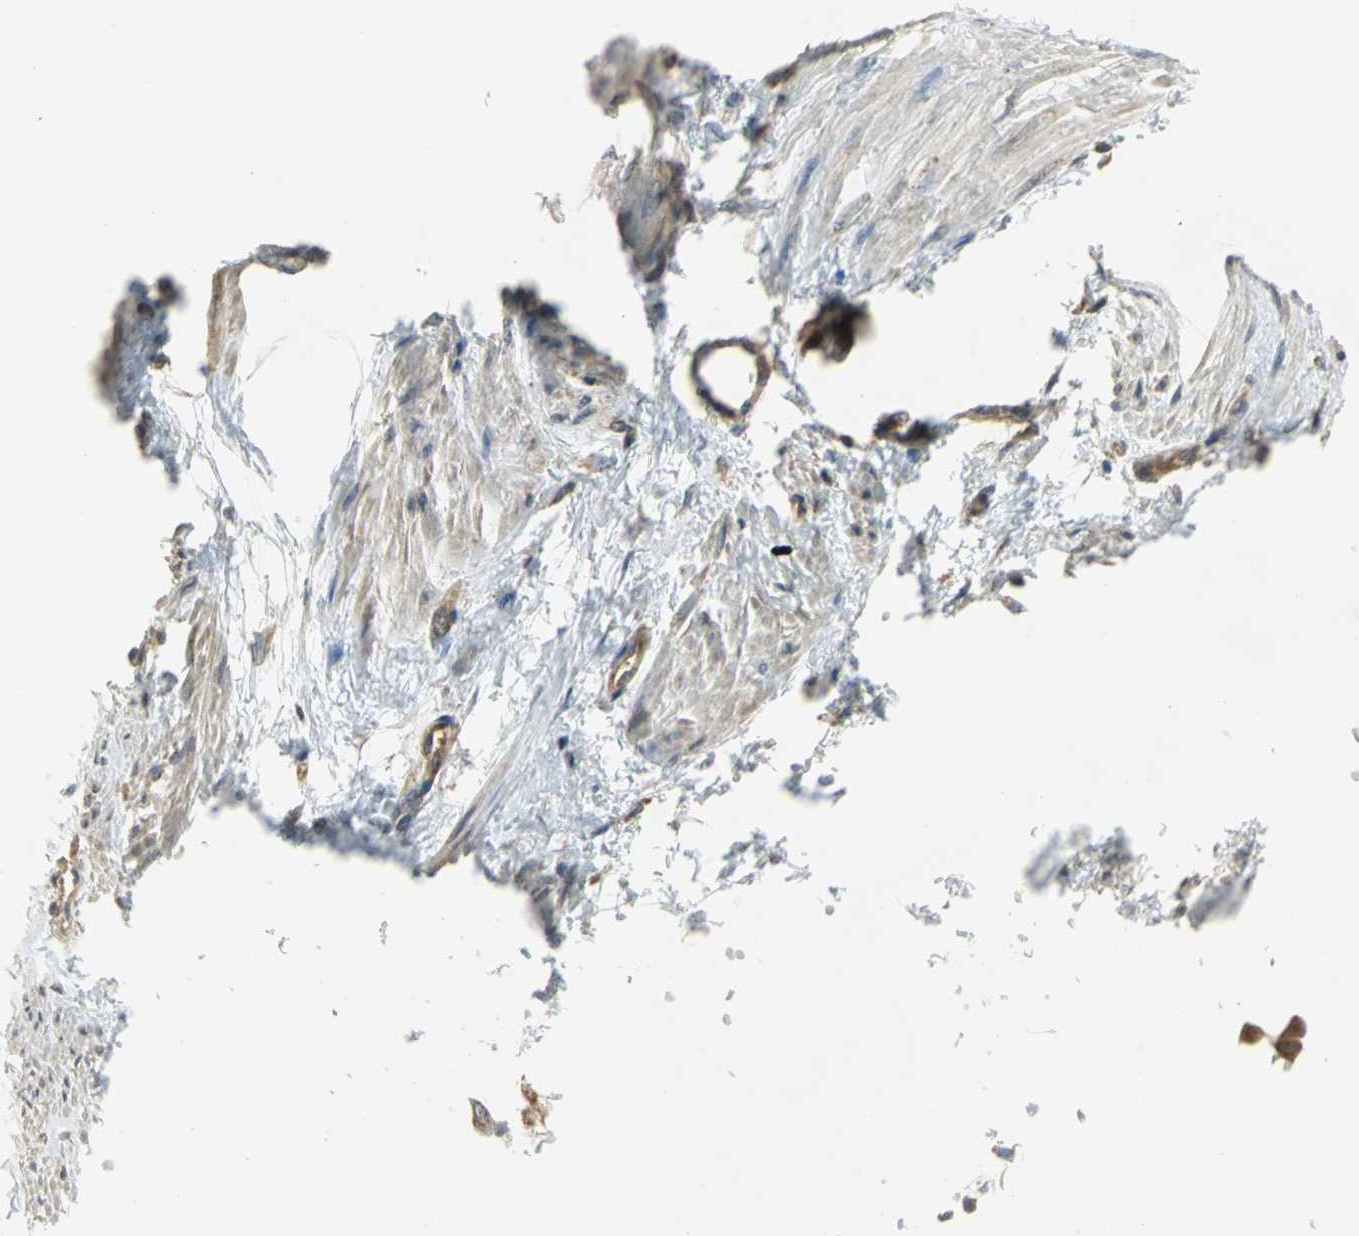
{"staining": {"intensity": "weak", "quantity": "<25%", "location": "cytoplasmic/membranous,nuclear"}, "tissue": "smooth muscle", "cell_type": "Smooth muscle cells", "image_type": "normal", "snomed": [{"axis": "morphology", "description": "Normal tissue, NOS"}, {"axis": "topography", "description": "Smooth muscle"}, {"axis": "topography", "description": "Uterus"}], "caption": "Immunohistochemical staining of unremarkable smooth muscle reveals no significant positivity in smooth muscle cells.", "gene": "DIAPH2", "patient": {"sex": "female", "age": 39}}